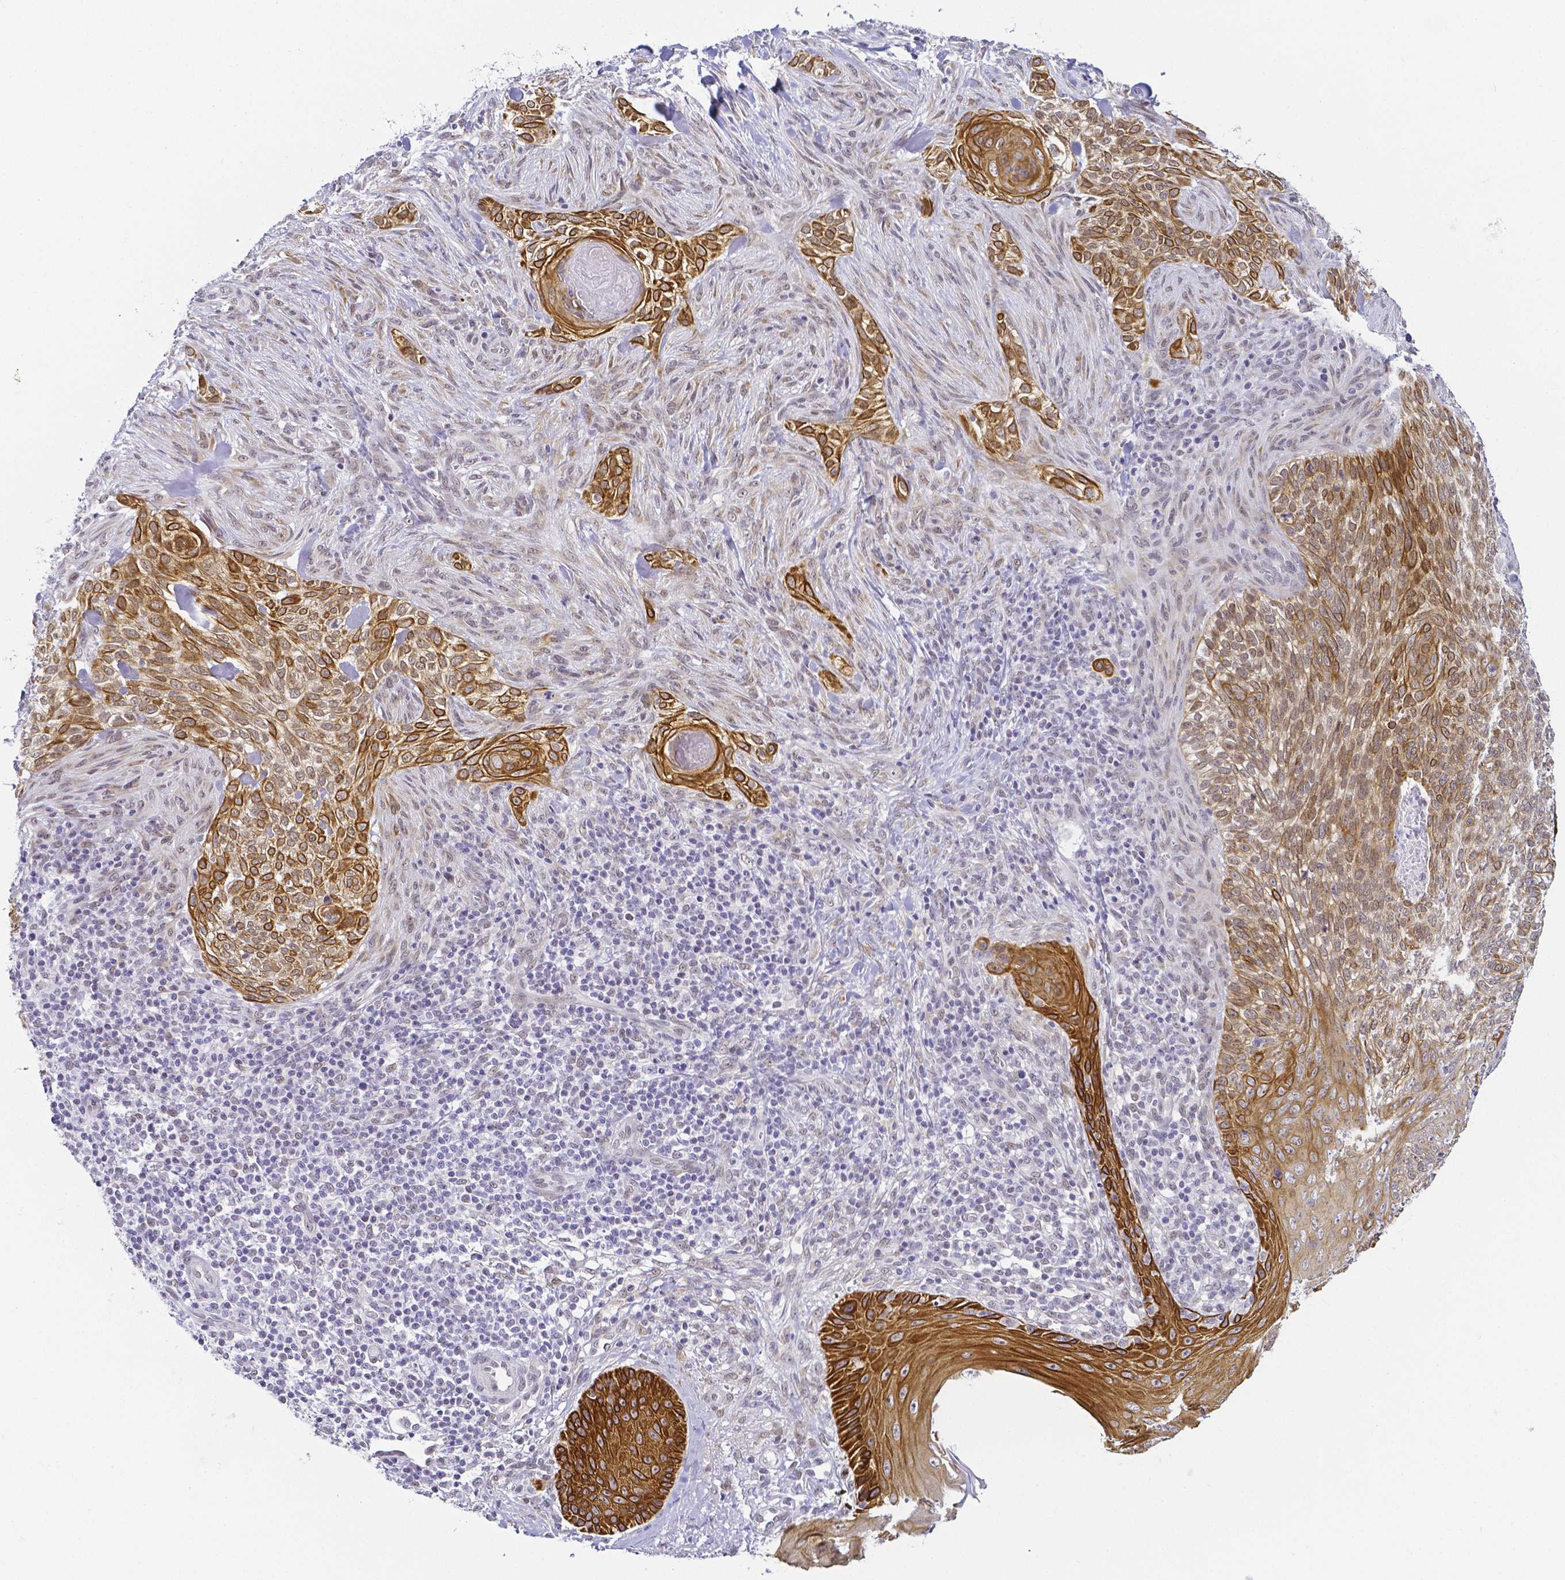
{"staining": {"intensity": "strong", "quantity": ">75%", "location": "cytoplasmic/membranous,nuclear"}, "tissue": "skin cancer", "cell_type": "Tumor cells", "image_type": "cancer", "snomed": [{"axis": "morphology", "description": "Basal cell carcinoma"}, {"axis": "topography", "description": "Skin"}], "caption": "Tumor cells display high levels of strong cytoplasmic/membranous and nuclear staining in about >75% of cells in skin cancer (basal cell carcinoma).", "gene": "FAM83G", "patient": {"sex": "female", "age": 48}}